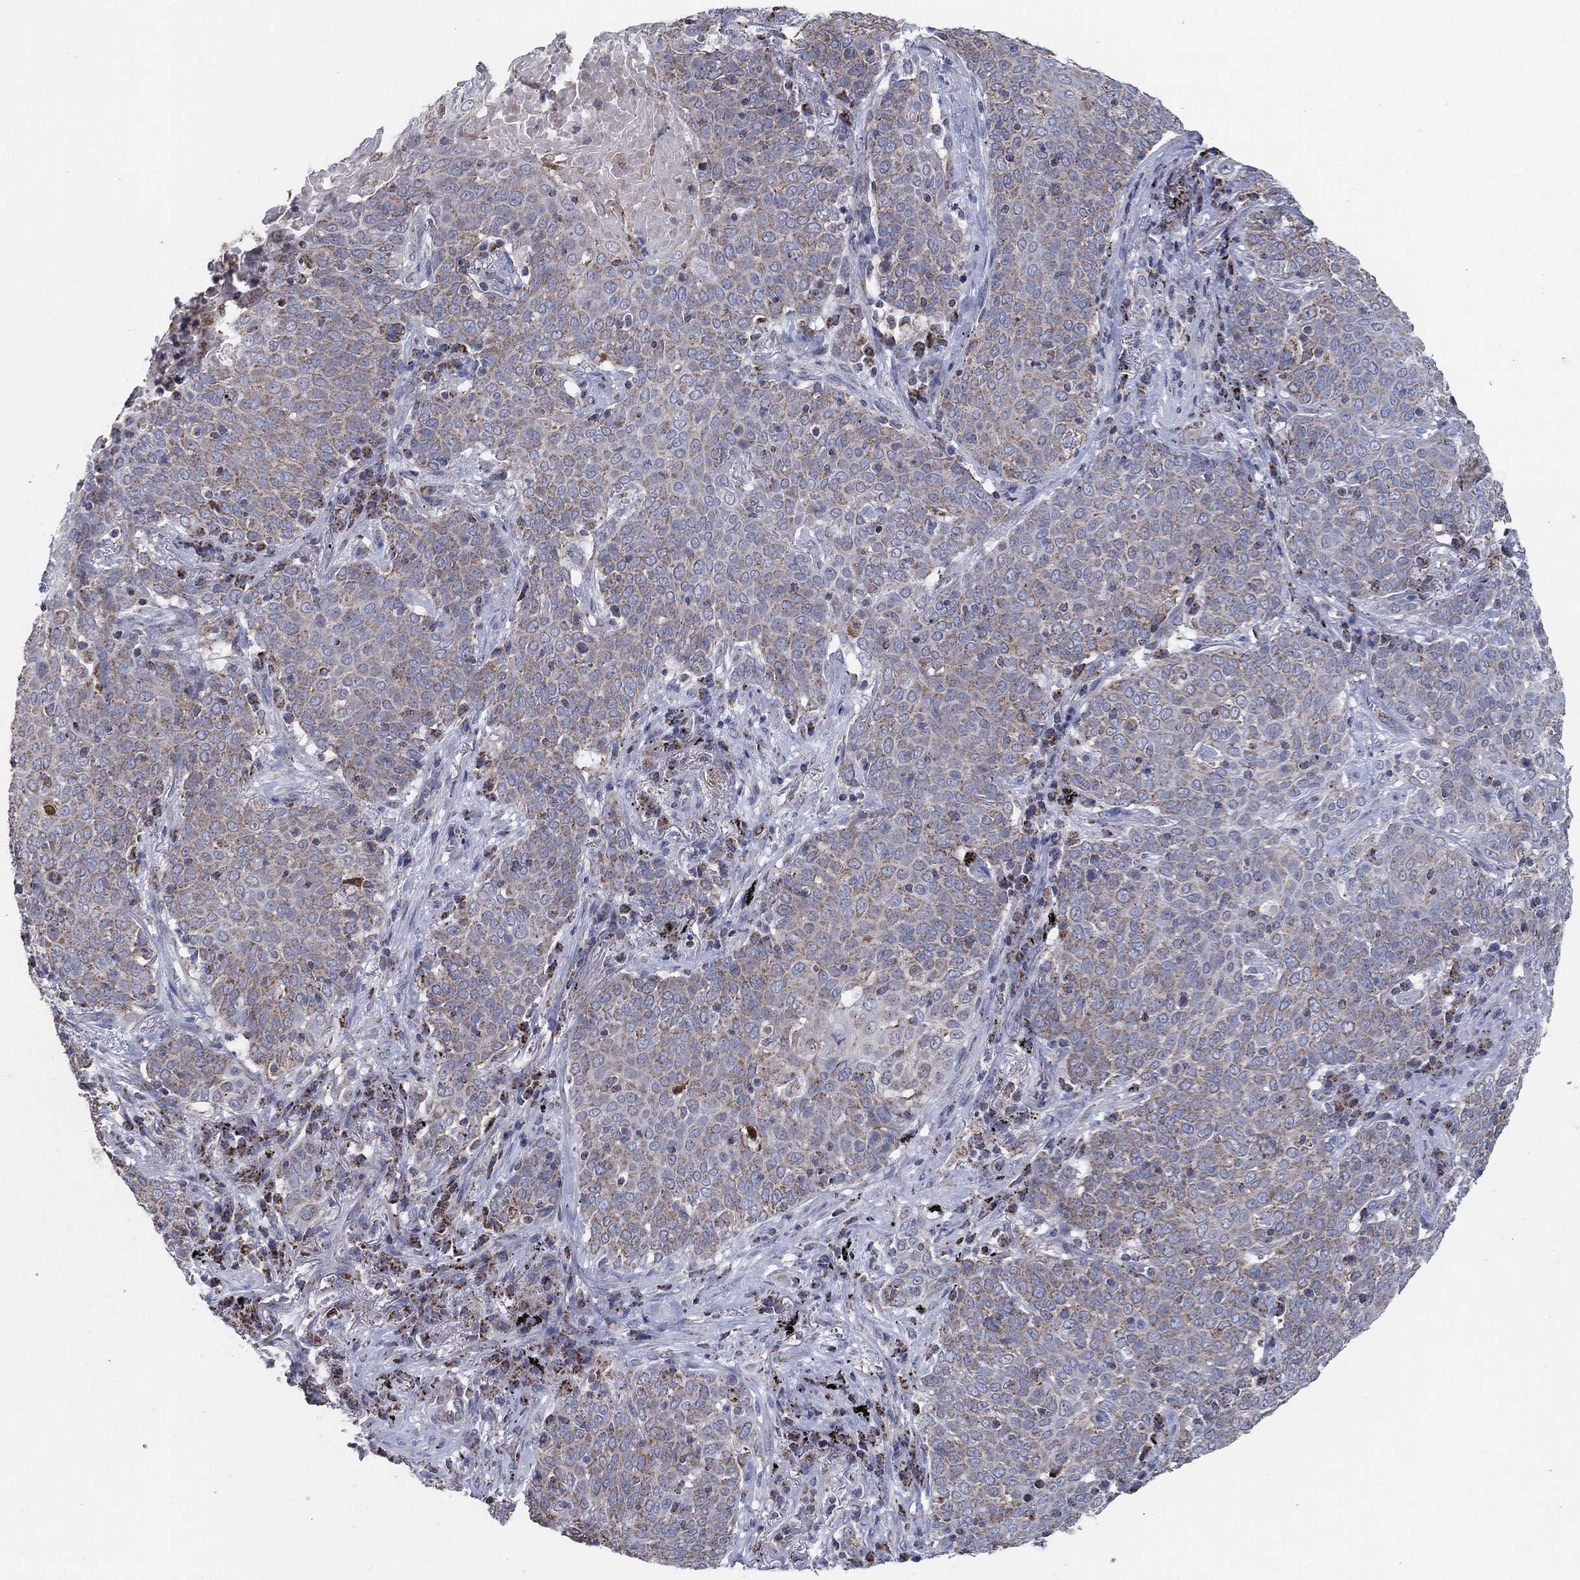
{"staining": {"intensity": "strong", "quantity": "25%-75%", "location": "cytoplasmic/membranous"}, "tissue": "lung cancer", "cell_type": "Tumor cells", "image_type": "cancer", "snomed": [{"axis": "morphology", "description": "Squamous cell carcinoma, NOS"}, {"axis": "topography", "description": "Lung"}], "caption": "High-magnification brightfield microscopy of lung cancer (squamous cell carcinoma) stained with DAB (brown) and counterstained with hematoxylin (blue). tumor cells exhibit strong cytoplasmic/membranous positivity is appreciated in approximately25%-75% of cells. (DAB (3,3'-diaminobenzidine) IHC with brightfield microscopy, high magnification).", "gene": "C9orf85", "patient": {"sex": "male", "age": 82}}